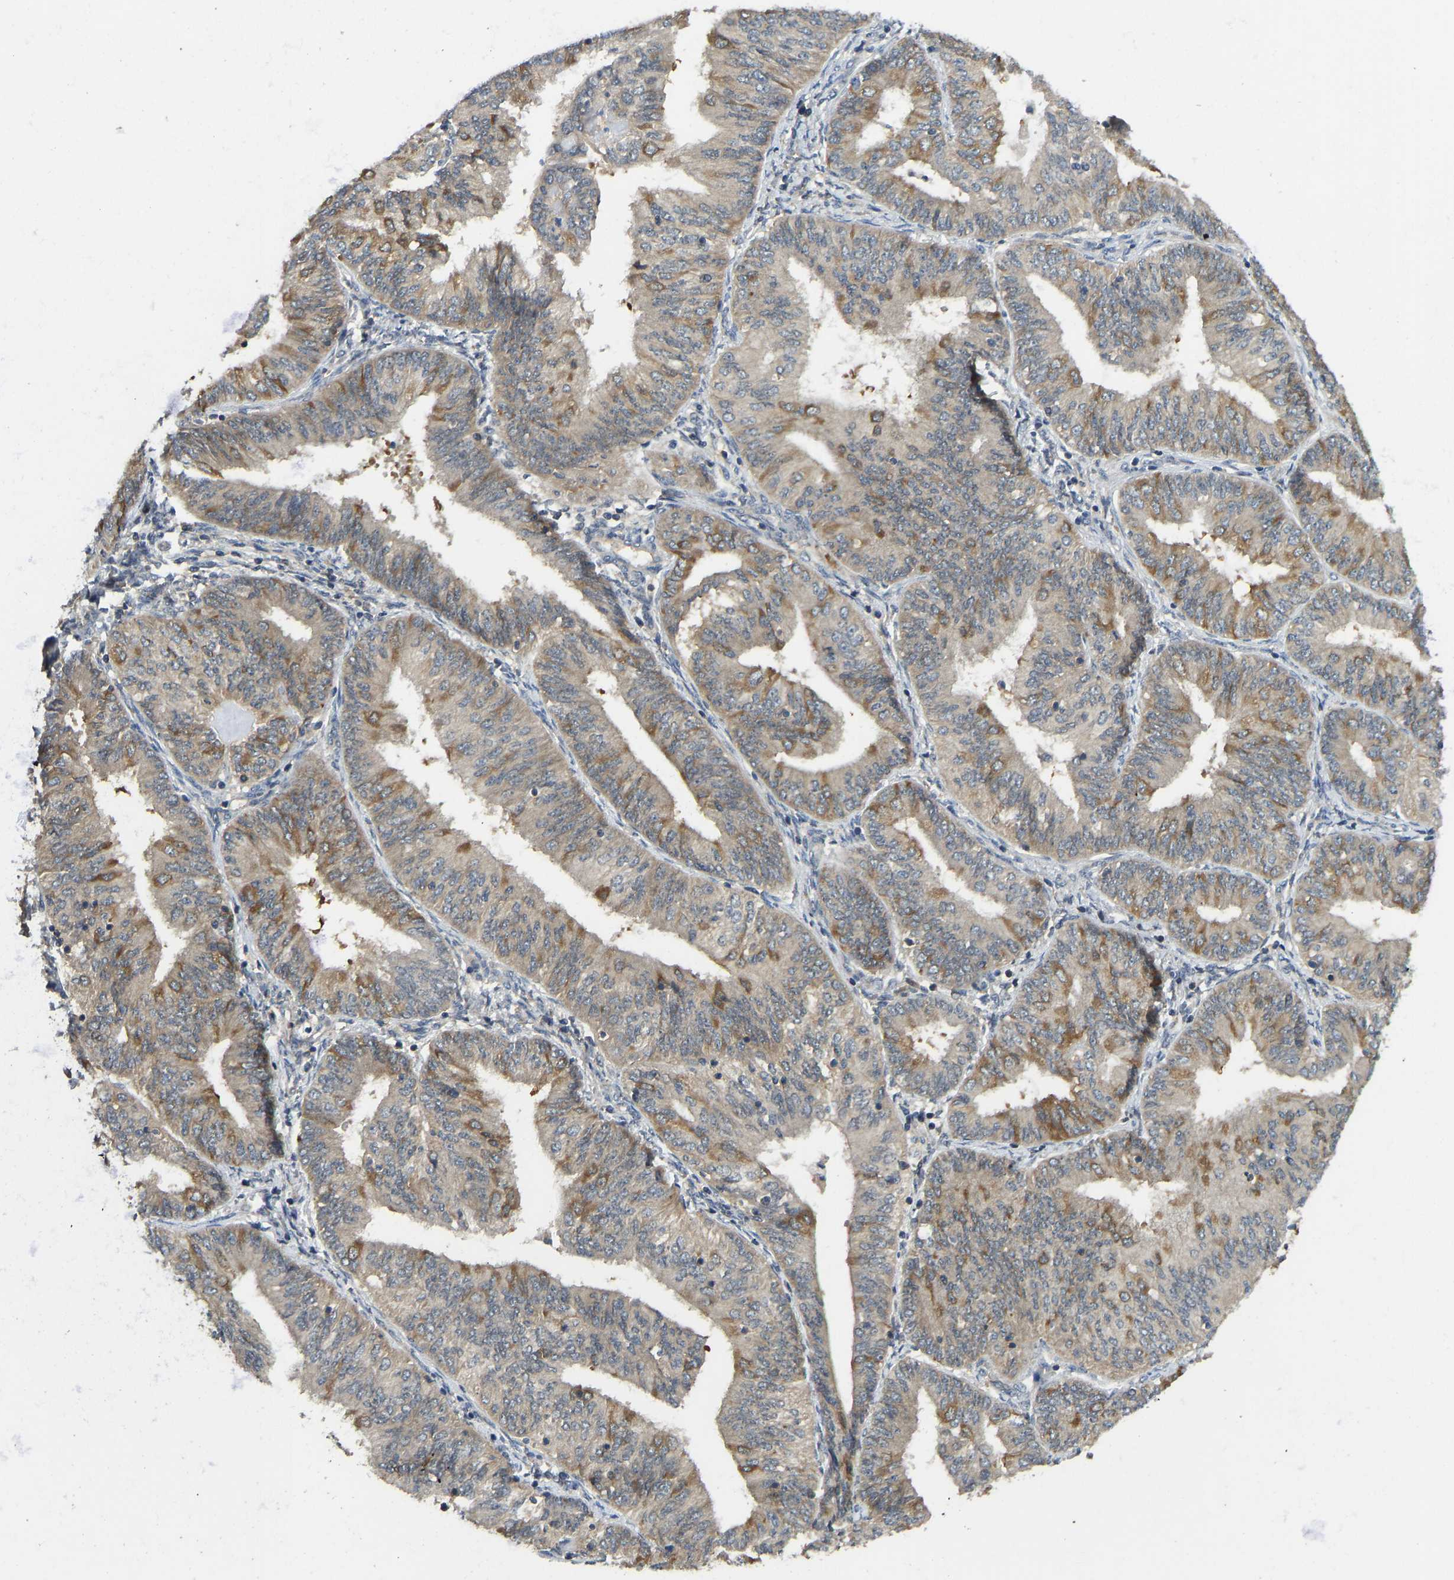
{"staining": {"intensity": "moderate", "quantity": ">75%", "location": "cytoplasmic/membranous"}, "tissue": "endometrial cancer", "cell_type": "Tumor cells", "image_type": "cancer", "snomed": [{"axis": "morphology", "description": "Adenocarcinoma, NOS"}, {"axis": "topography", "description": "Endometrium"}], "caption": "About >75% of tumor cells in human endometrial cancer reveal moderate cytoplasmic/membranous protein staining as visualized by brown immunohistochemical staining.", "gene": "NDRG3", "patient": {"sex": "female", "age": 58}}